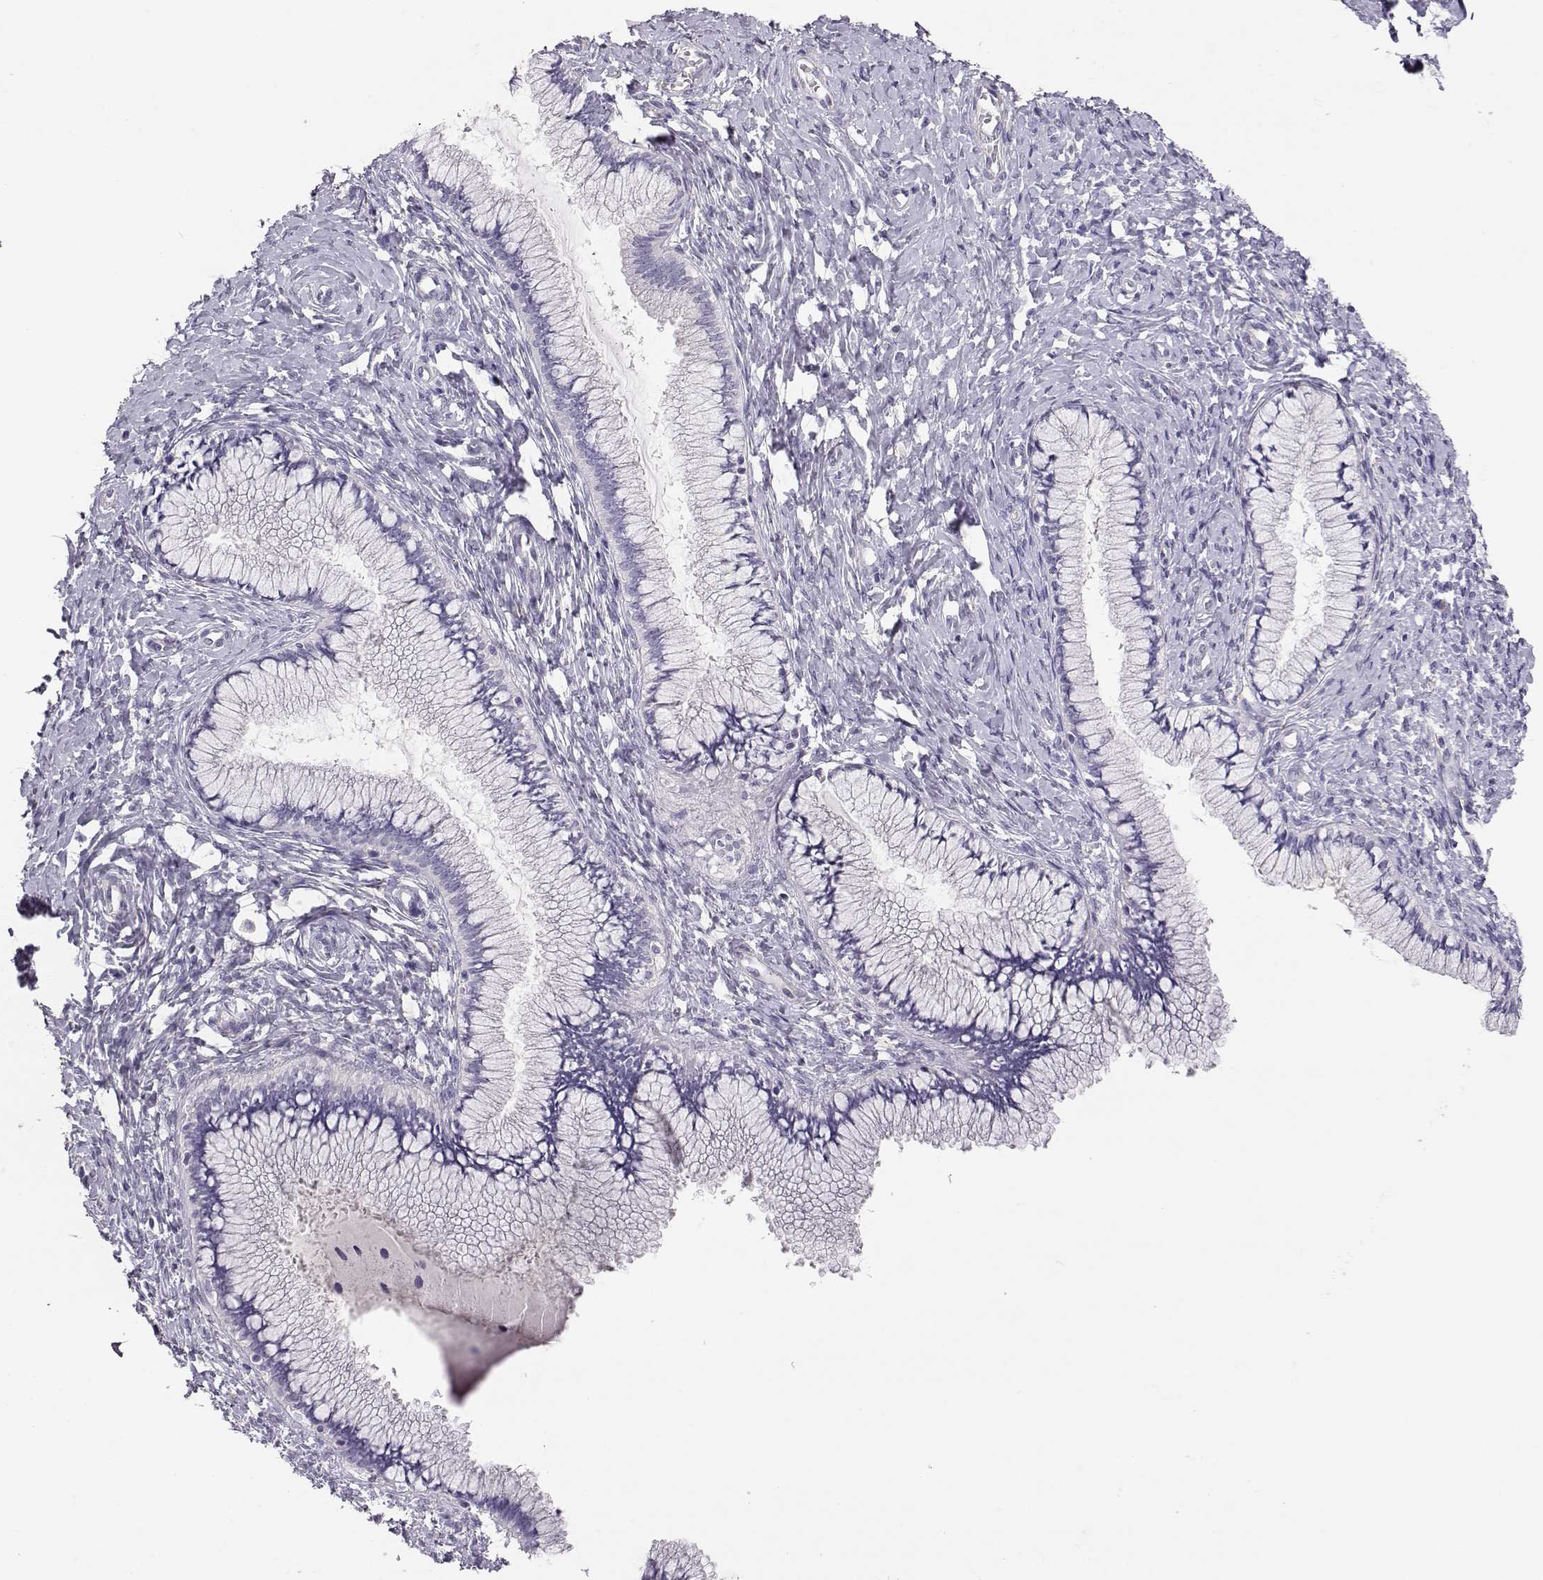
{"staining": {"intensity": "negative", "quantity": "none", "location": "none"}, "tissue": "cervix", "cell_type": "Glandular cells", "image_type": "normal", "snomed": [{"axis": "morphology", "description": "Normal tissue, NOS"}, {"axis": "topography", "description": "Cervix"}], "caption": "Immunohistochemistry (IHC) image of unremarkable human cervix stained for a protein (brown), which displays no staining in glandular cells.", "gene": "ENDOU", "patient": {"sex": "female", "age": 37}}